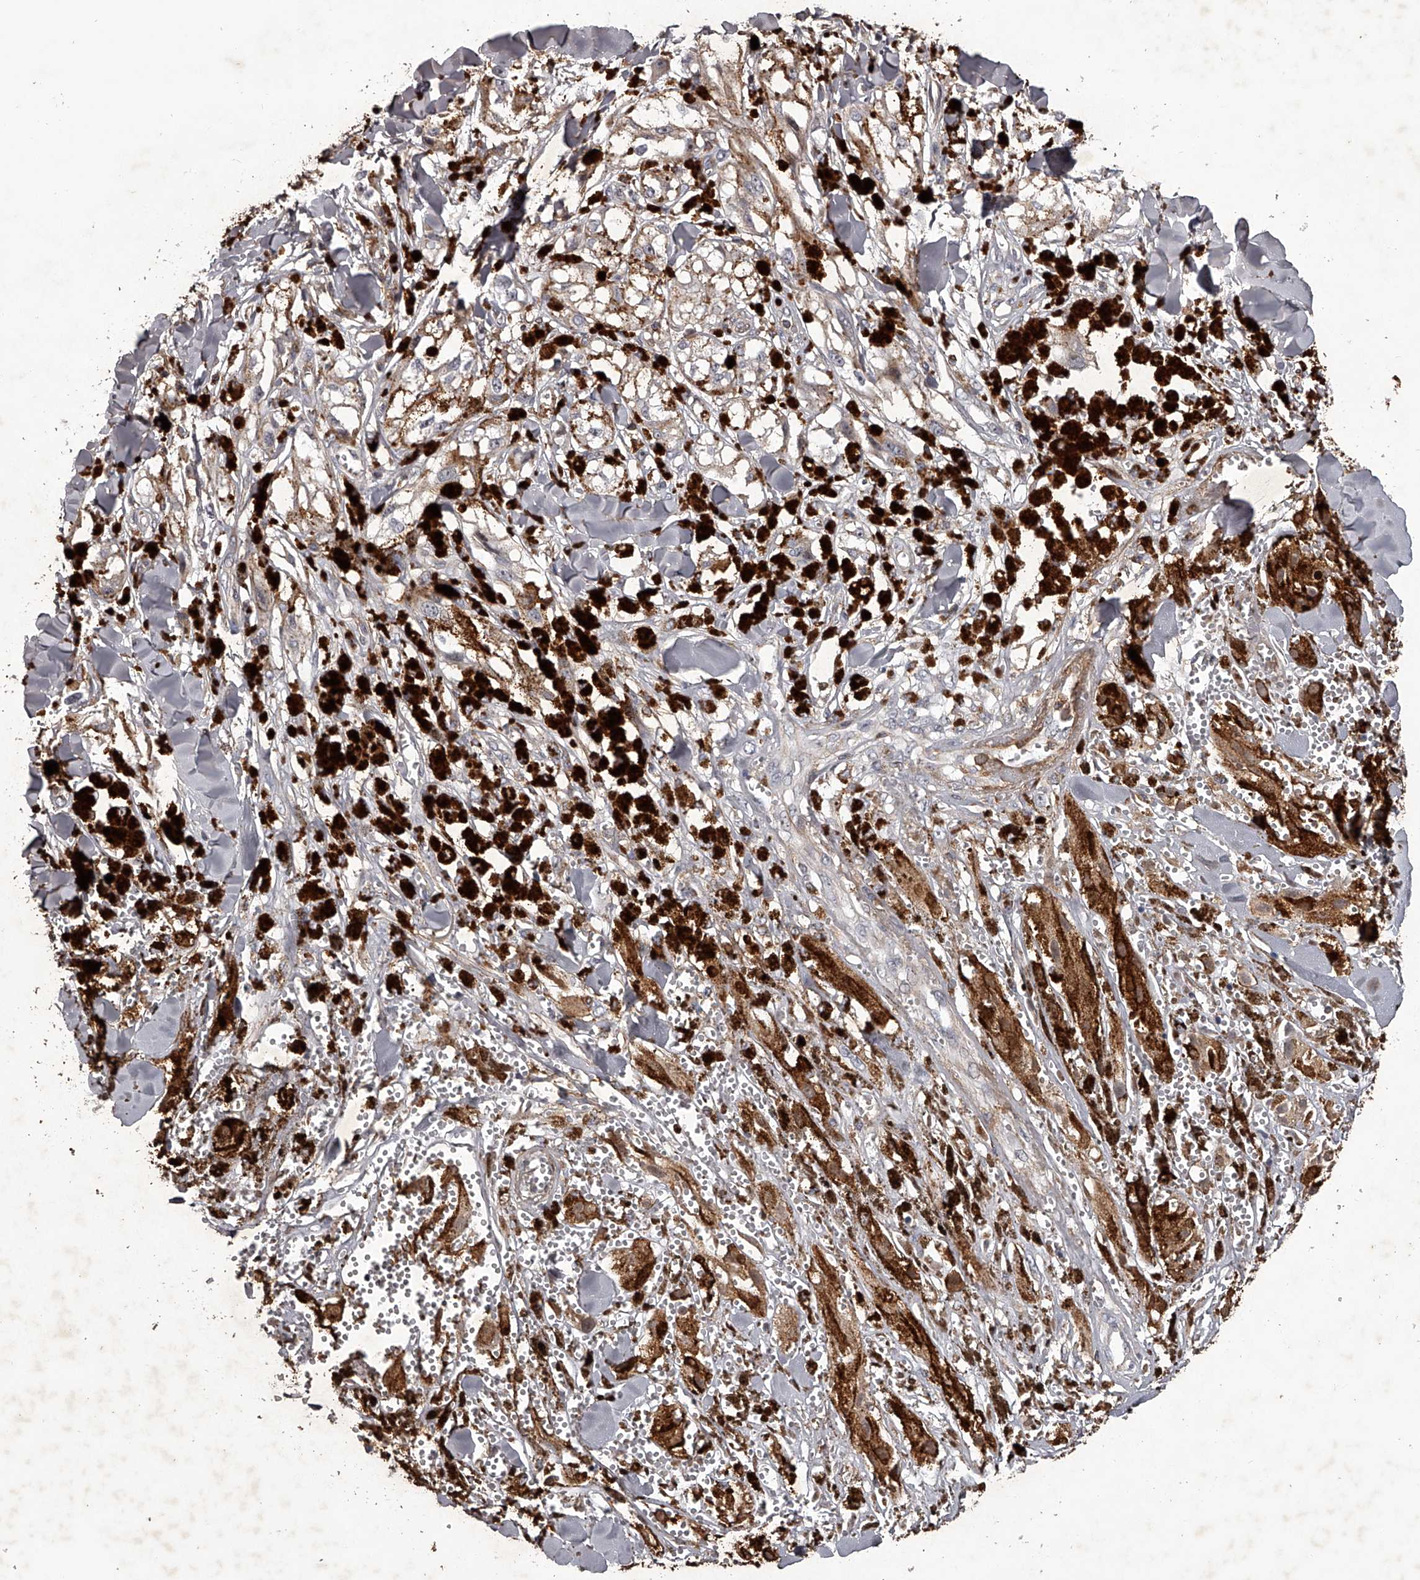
{"staining": {"intensity": "negative", "quantity": "none", "location": "none"}, "tissue": "melanoma", "cell_type": "Tumor cells", "image_type": "cancer", "snomed": [{"axis": "morphology", "description": "Malignant melanoma, NOS"}, {"axis": "topography", "description": "Skin"}], "caption": "Tumor cells are negative for brown protein staining in melanoma.", "gene": "RRP36", "patient": {"sex": "male", "age": 88}}